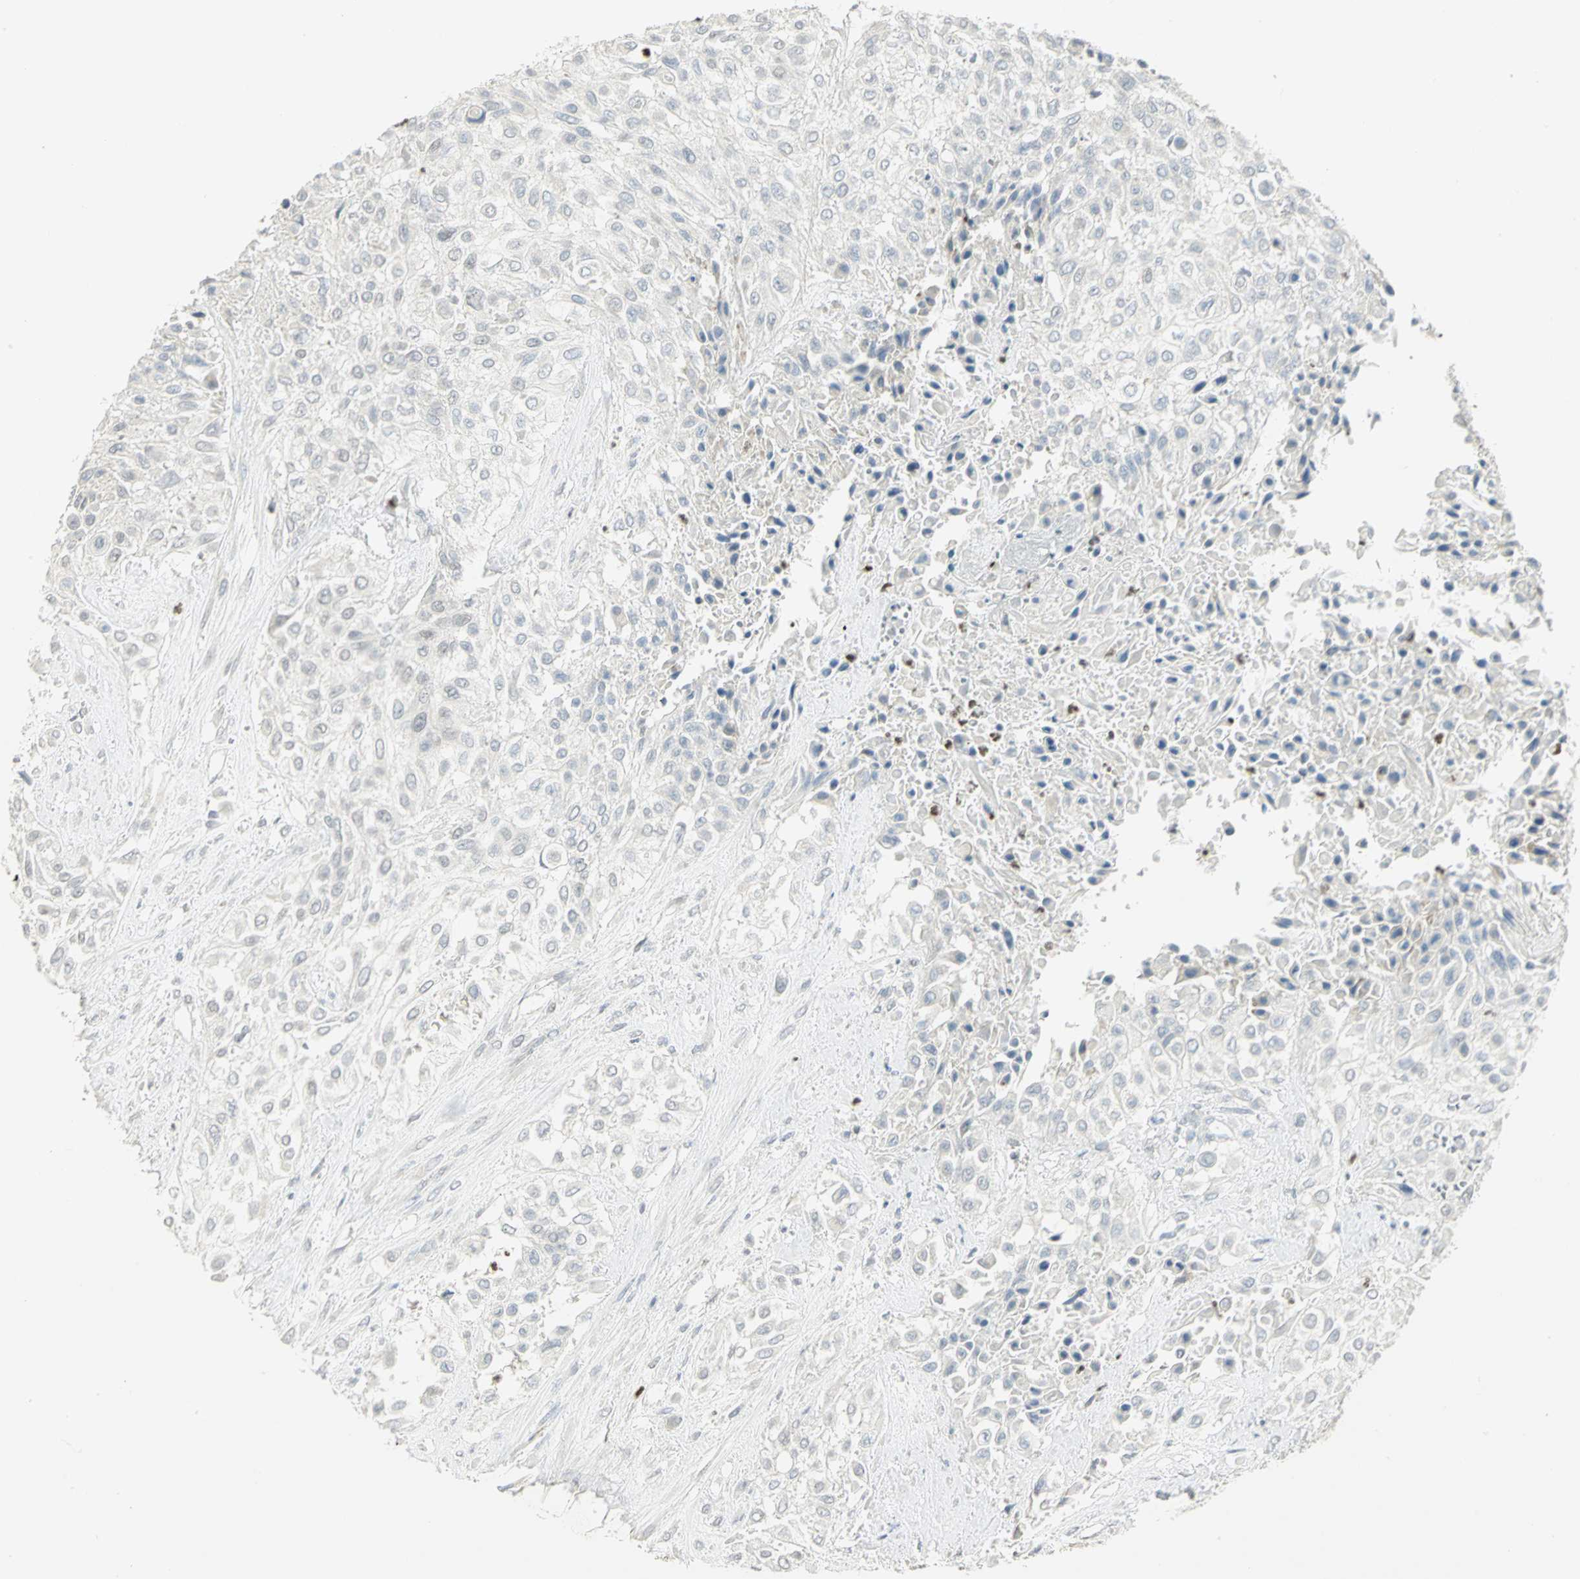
{"staining": {"intensity": "negative", "quantity": "none", "location": "none"}, "tissue": "urothelial cancer", "cell_type": "Tumor cells", "image_type": "cancer", "snomed": [{"axis": "morphology", "description": "Urothelial carcinoma, High grade"}, {"axis": "topography", "description": "Urinary bladder"}], "caption": "High-grade urothelial carcinoma was stained to show a protein in brown. There is no significant positivity in tumor cells.", "gene": "BCL6", "patient": {"sex": "male", "age": 57}}